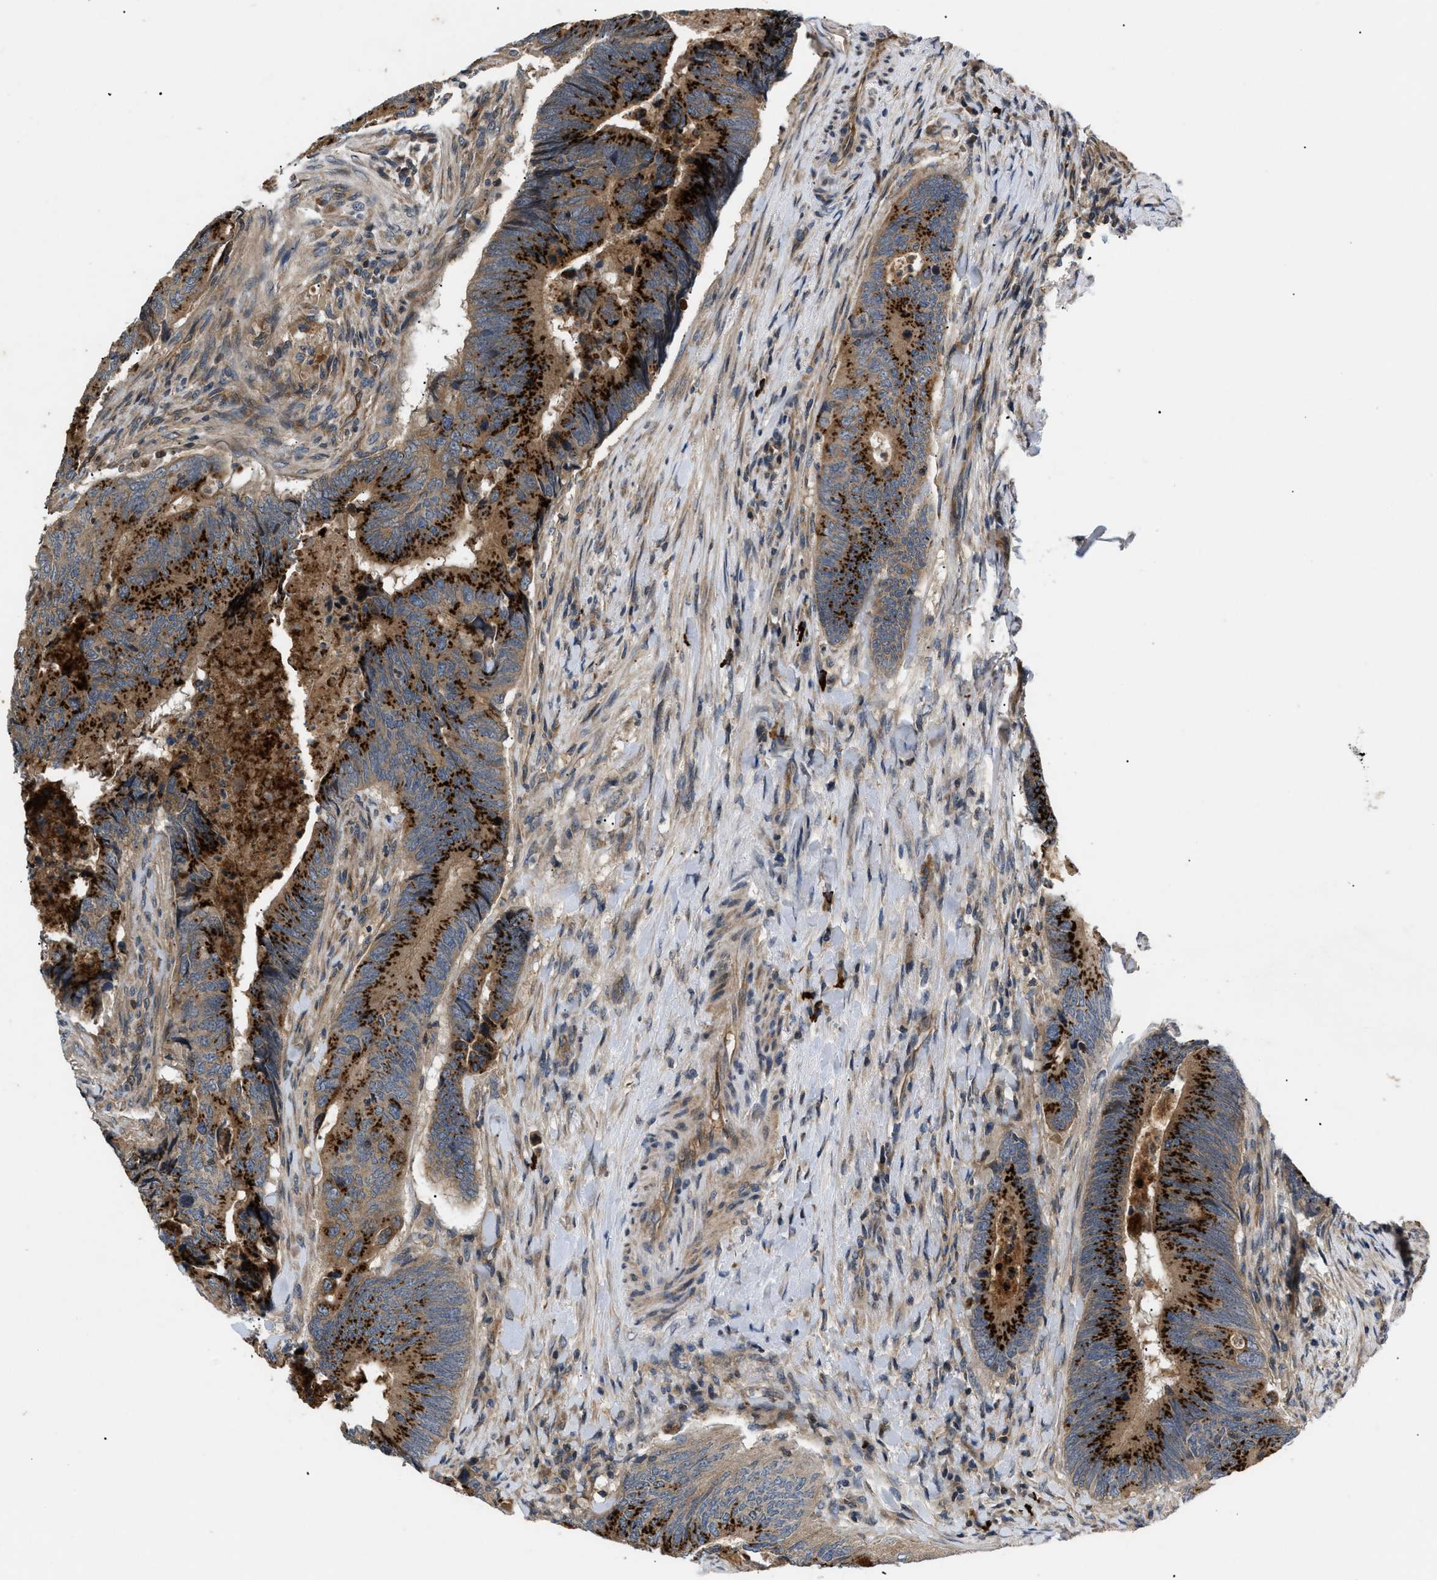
{"staining": {"intensity": "strong", "quantity": ">75%", "location": "cytoplasmic/membranous"}, "tissue": "colorectal cancer", "cell_type": "Tumor cells", "image_type": "cancer", "snomed": [{"axis": "morphology", "description": "Normal tissue, NOS"}, {"axis": "morphology", "description": "Adenocarcinoma, NOS"}, {"axis": "topography", "description": "Colon"}], "caption": "Protein expression analysis of human colorectal adenocarcinoma reveals strong cytoplasmic/membranous staining in about >75% of tumor cells.", "gene": "HMGCR", "patient": {"sex": "male", "age": 56}}